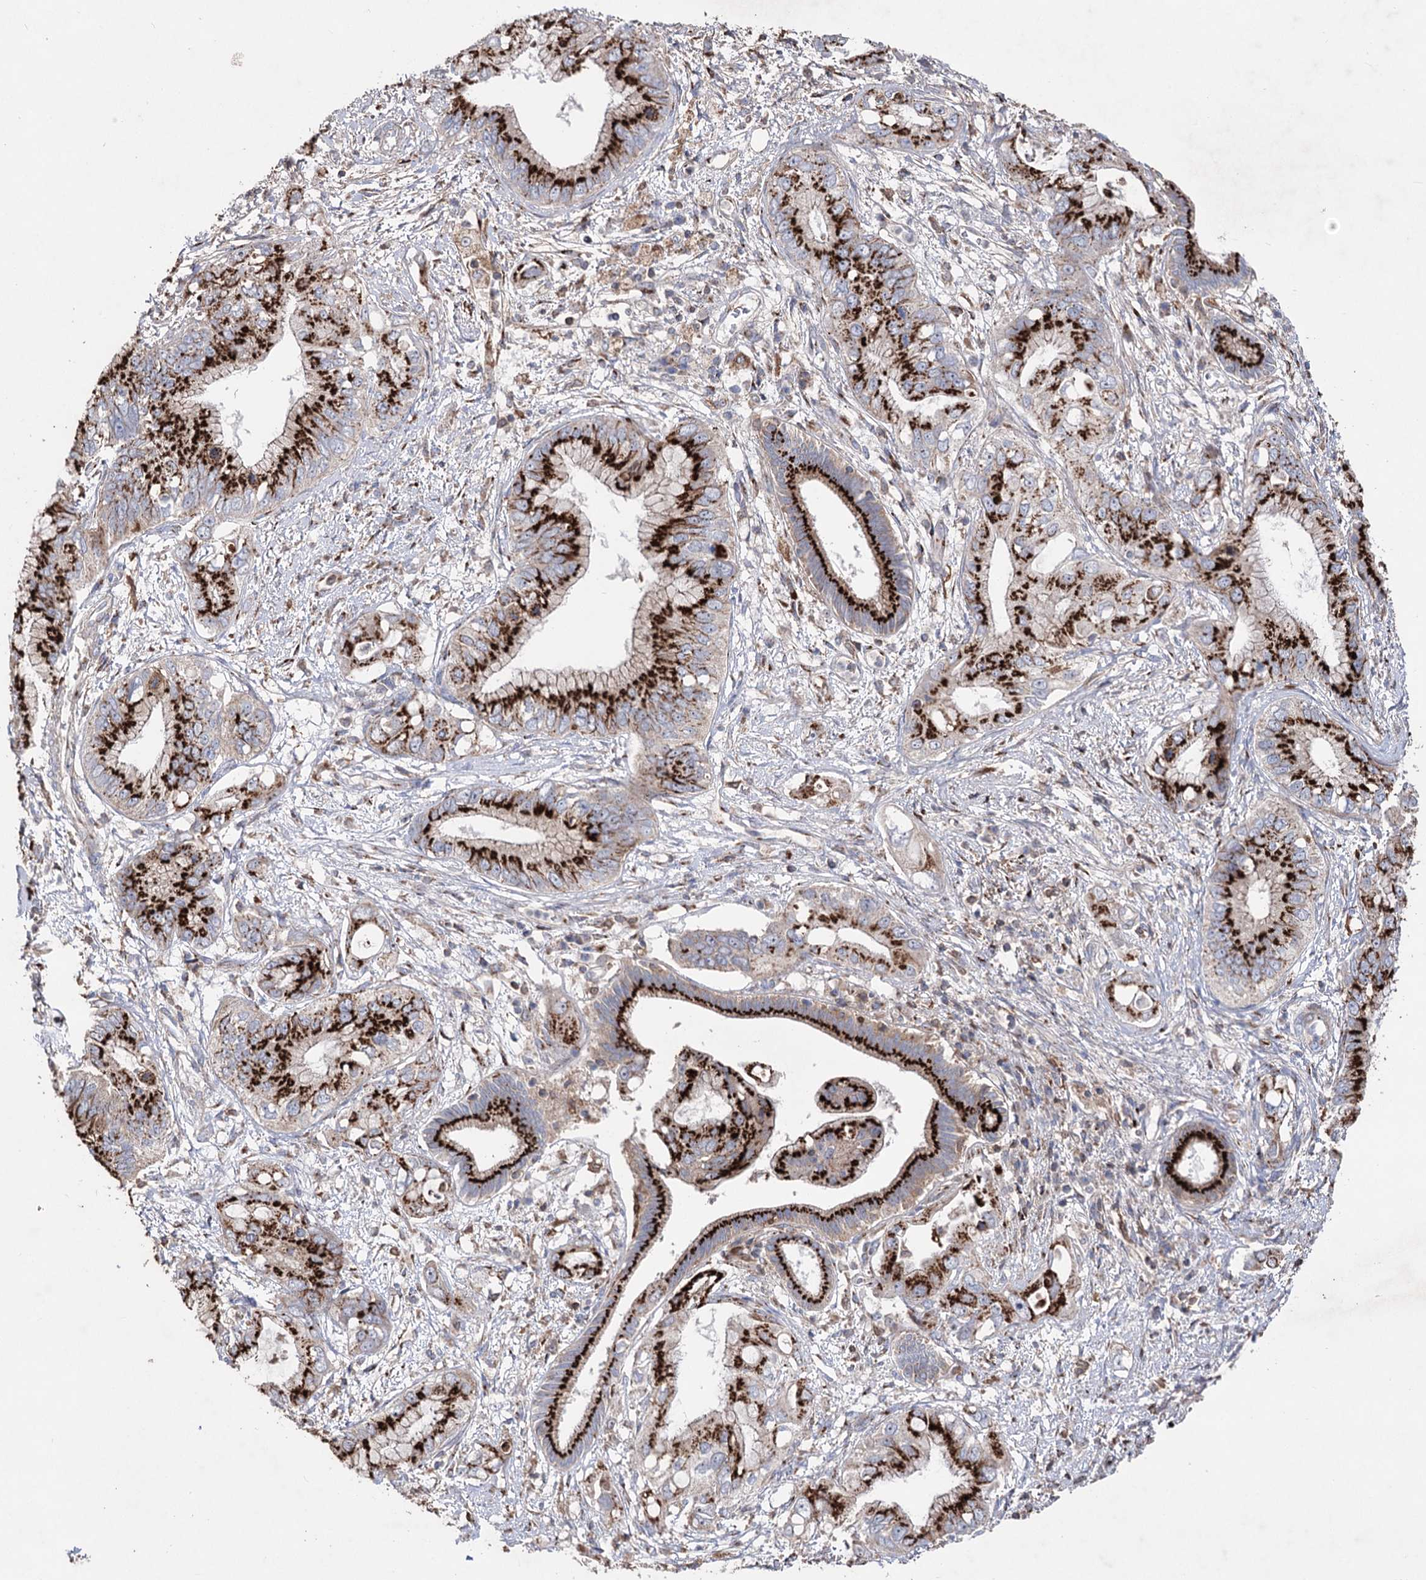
{"staining": {"intensity": "strong", "quantity": ">75%", "location": "cytoplasmic/membranous"}, "tissue": "pancreatic cancer", "cell_type": "Tumor cells", "image_type": "cancer", "snomed": [{"axis": "morphology", "description": "Inflammation, NOS"}, {"axis": "morphology", "description": "Adenocarcinoma, NOS"}, {"axis": "topography", "description": "Pancreas"}], "caption": "Strong cytoplasmic/membranous expression for a protein is appreciated in approximately >75% of tumor cells of pancreatic adenocarcinoma using IHC.", "gene": "ARHGAP20", "patient": {"sex": "female", "age": 56}}